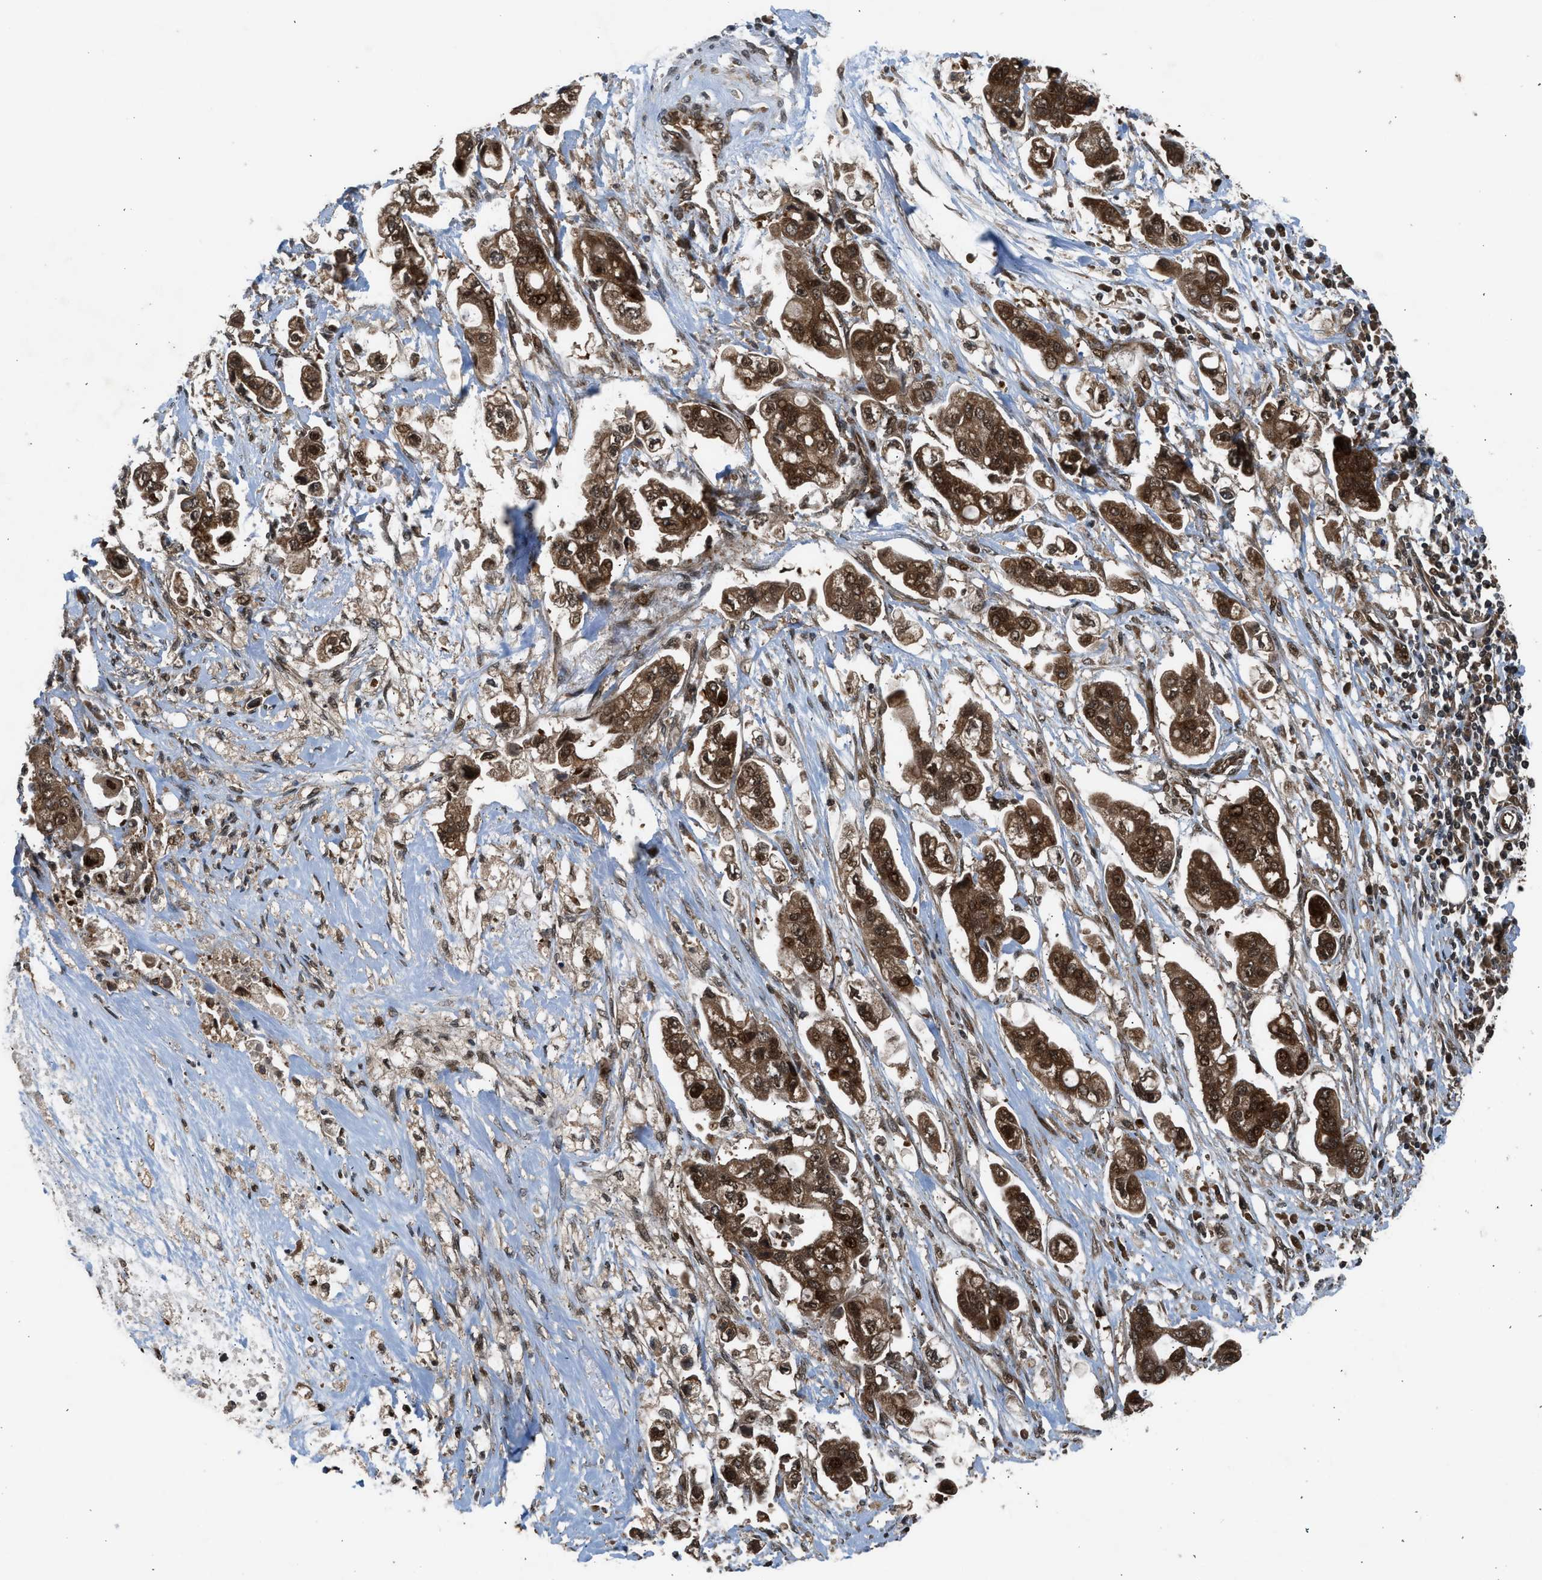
{"staining": {"intensity": "strong", "quantity": ">75%", "location": "cytoplasmic/membranous,nuclear"}, "tissue": "stomach cancer", "cell_type": "Tumor cells", "image_type": "cancer", "snomed": [{"axis": "morphology", "description": "Adenocarcinoma, NOS"}, {"axis": "topography", "description": "Stomach"}], "caption": "Immunohistochemistry (IHC) of adenocarcinoma (stomach) displays high levels of strong cytoplasmic/membranous and nuclear expression in about >75% of tumor cells. (IHC, brightfield microscopy, high magnification).", "gene": "TXNL1", "patient": {"sex": "male", "age": 62}}